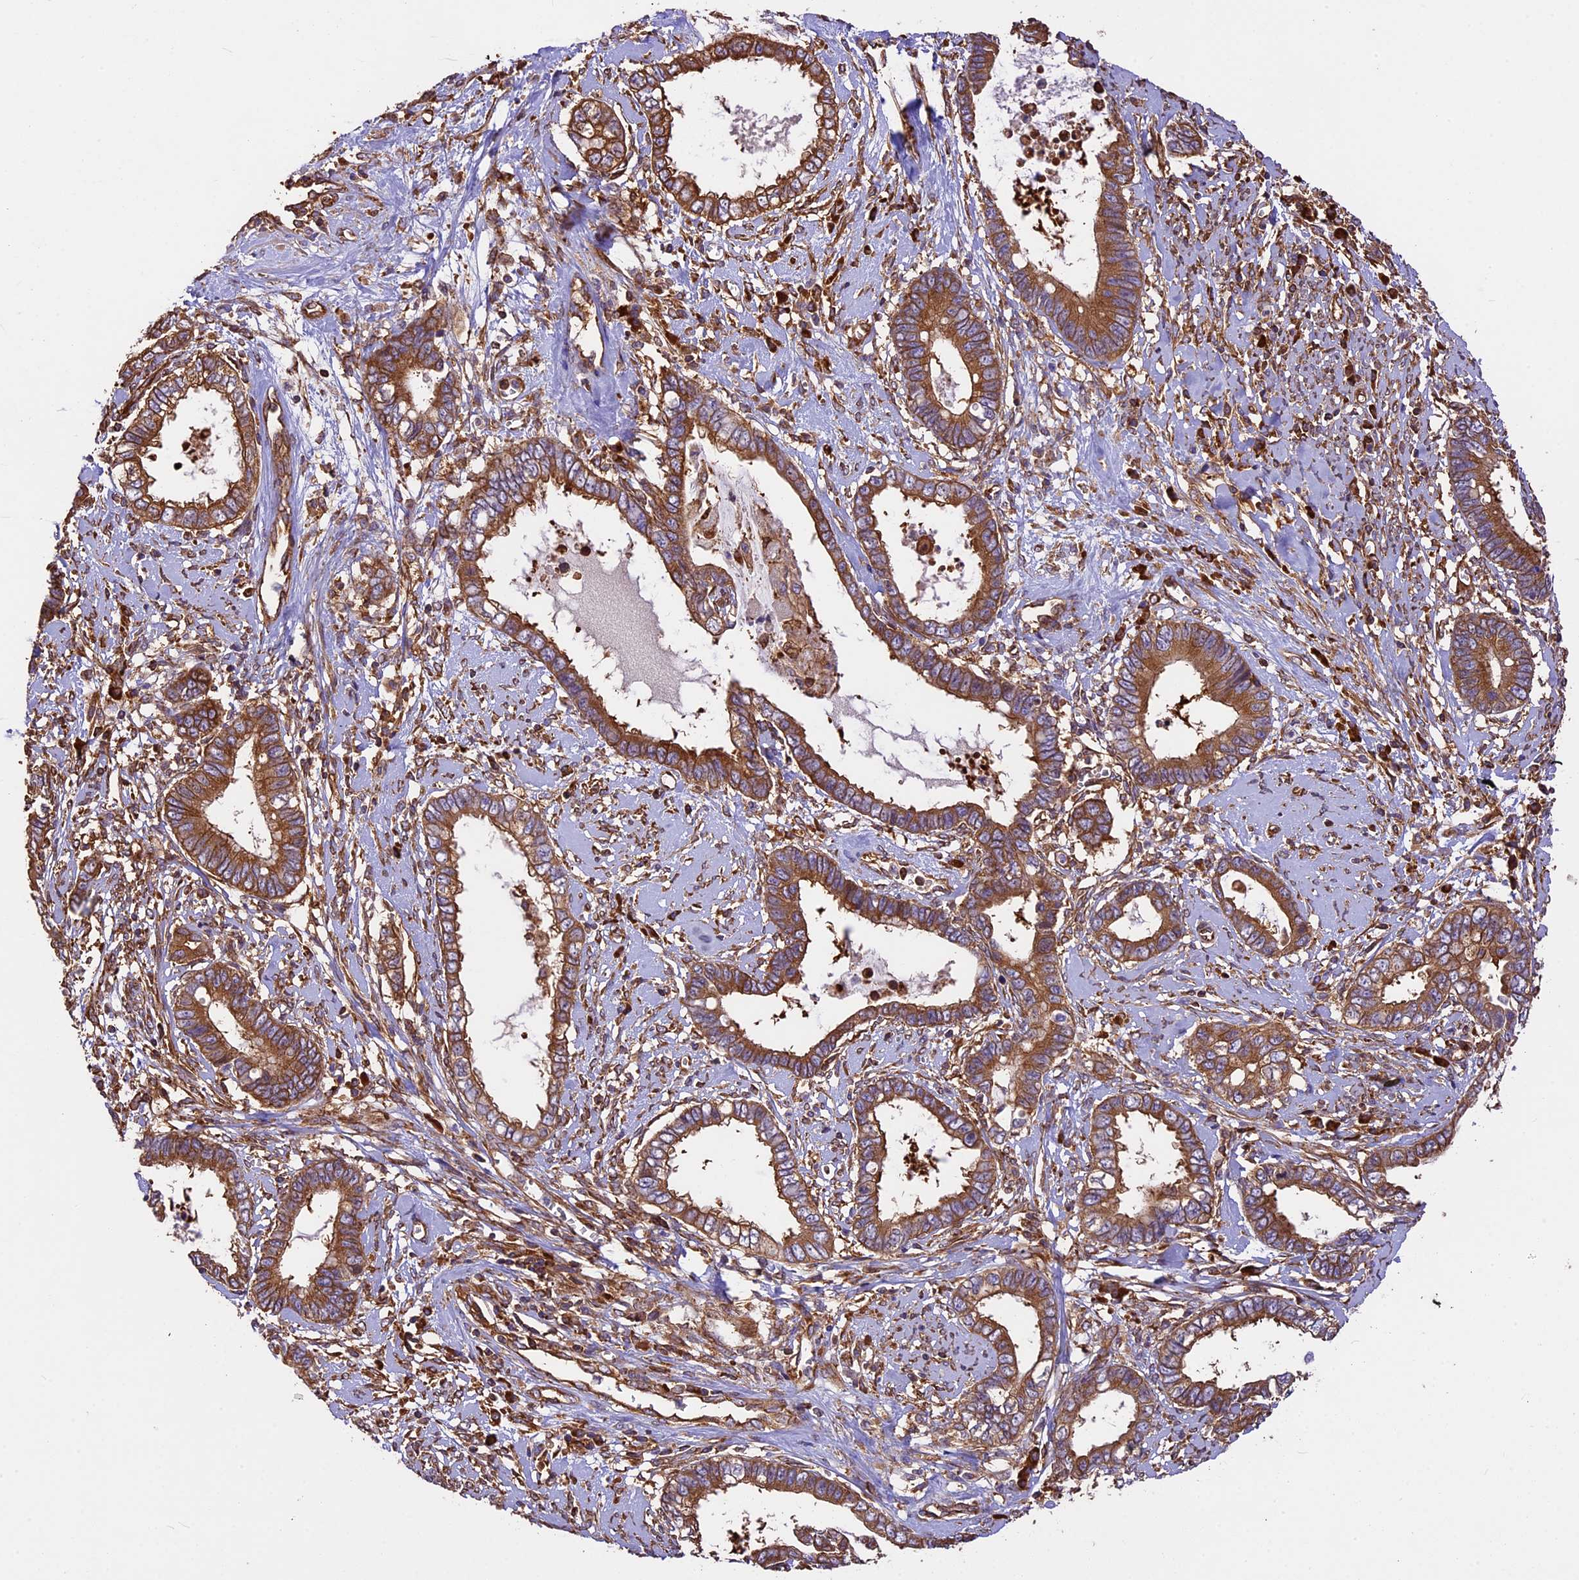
{"staining": {"intensity": "moderate", "quantity": ">75%", "location": "cytoplasmic/membranous"}, "tissue": "cervical cancer", "cell_type": "Tumor cells", "image_type": "cancer", "snomed": [{"axis": "morphology", "description": "Adenocarcinoma, NOS"}, {"axis": "topography", "description": "Cervix"}], "caption": "Cervical adenocarcinoma stained for a protein (brown) displays moderate cytoplasmic/membranous positive staining in approximately >75% of tumor cells.", "gene": "KARS1", "patient": {"sex": "female", "age": 44}}